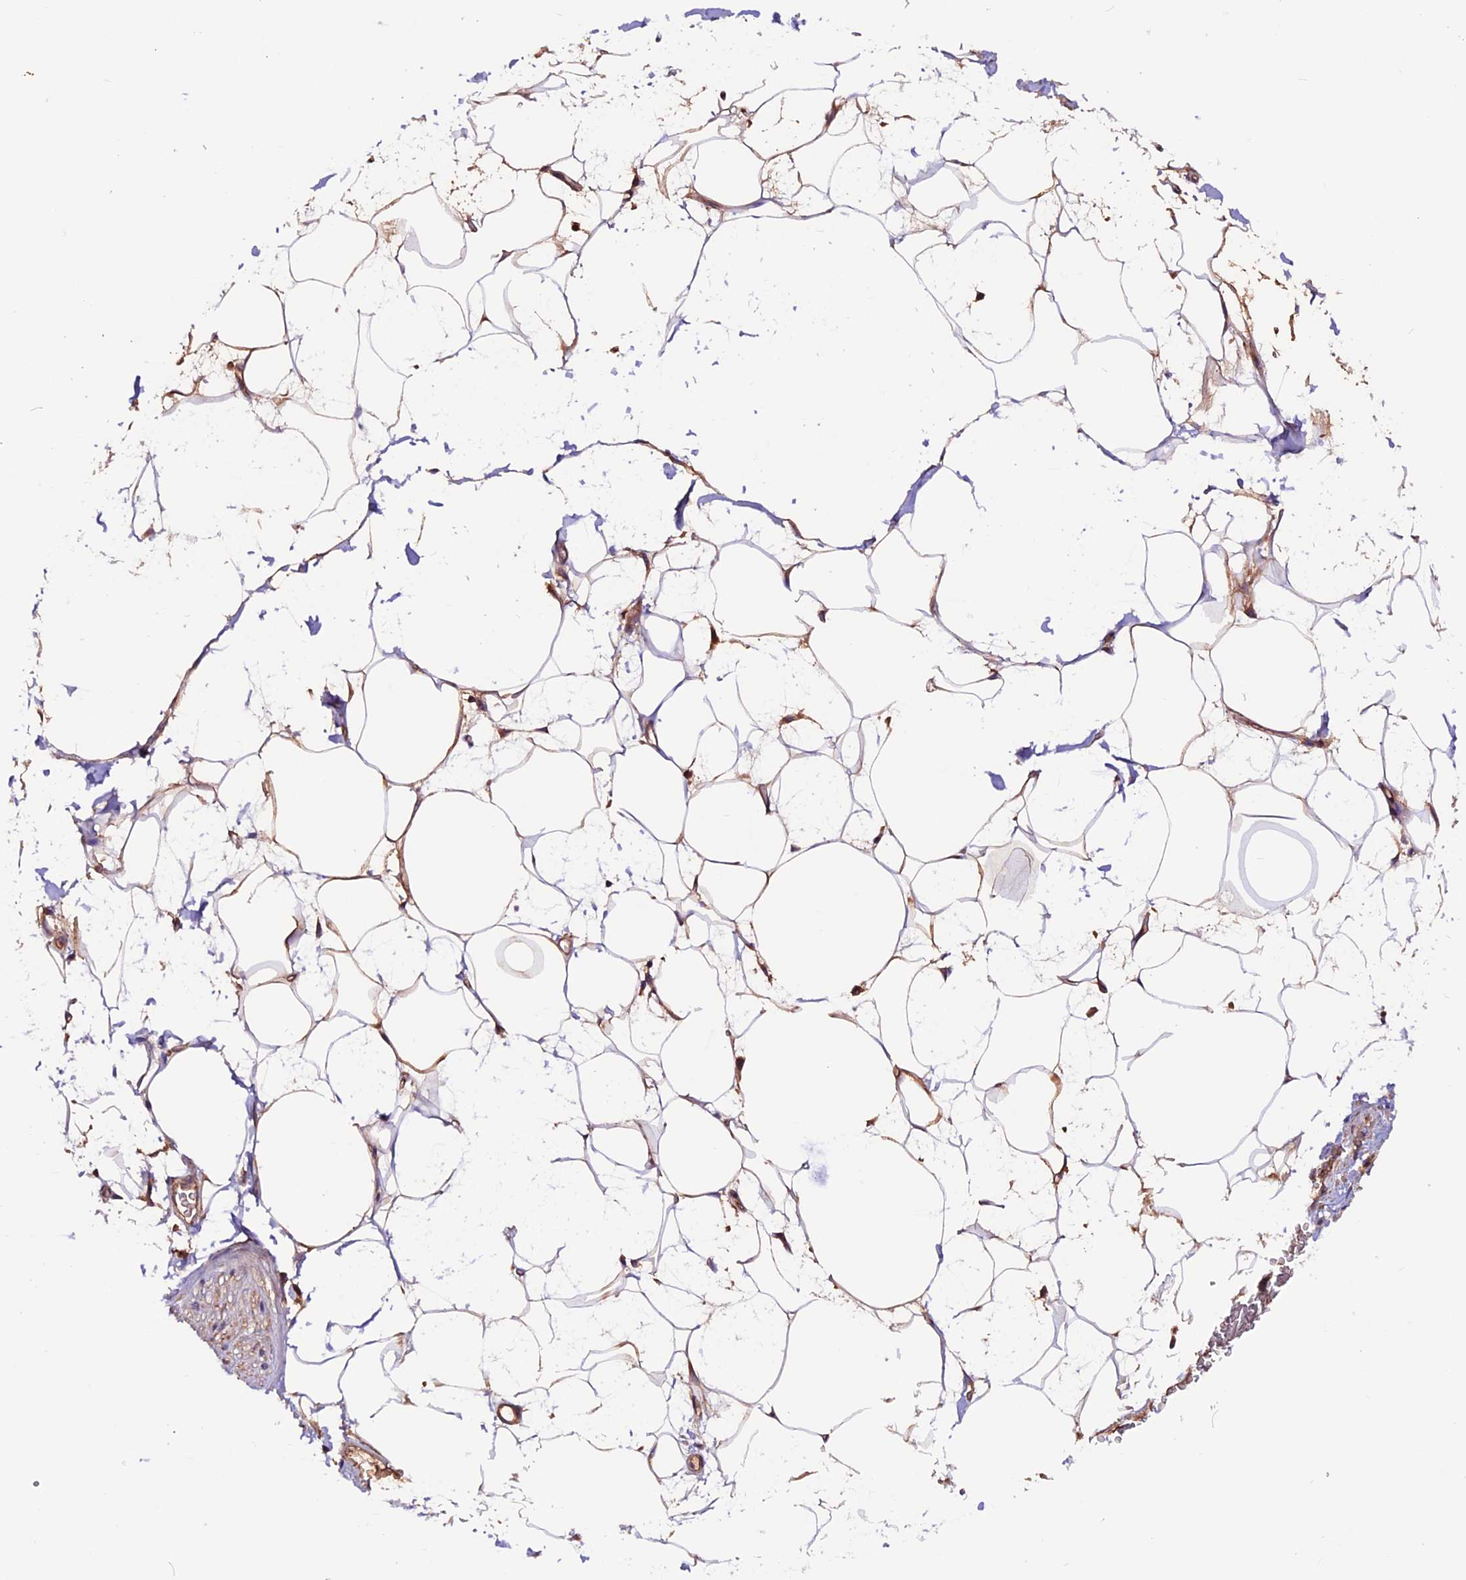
{"staining": {"intensity": "moderate", "quantity": ">75%", "location": "cytoplasmic/membranous"}, "tissue": "adipose tissue", "cell_type": "Adipocytes", "image_type": "normal", "snomed": [{"axis": "morphology", "description": "Normal tissue, NOS"}, {"axis": "morphology", "description": "Adenocarcinoma, NOS"}, {"axis": "topography", "description": "Rectum"}, {"axis": "topography", "description": "Vagina"}, {"axis": "topography", "description": "Peripheral nerve tissue"}], "caption": "Benign adipose tissue shows moderate cytoplasmic/membranous staining in about >75% of adipocytes Immunohistochemistry stains the protein of interest in brown and the nuclei are stained blue..", "gene": "ZNF598", "patient": {"sex": "female", "age": 71}}